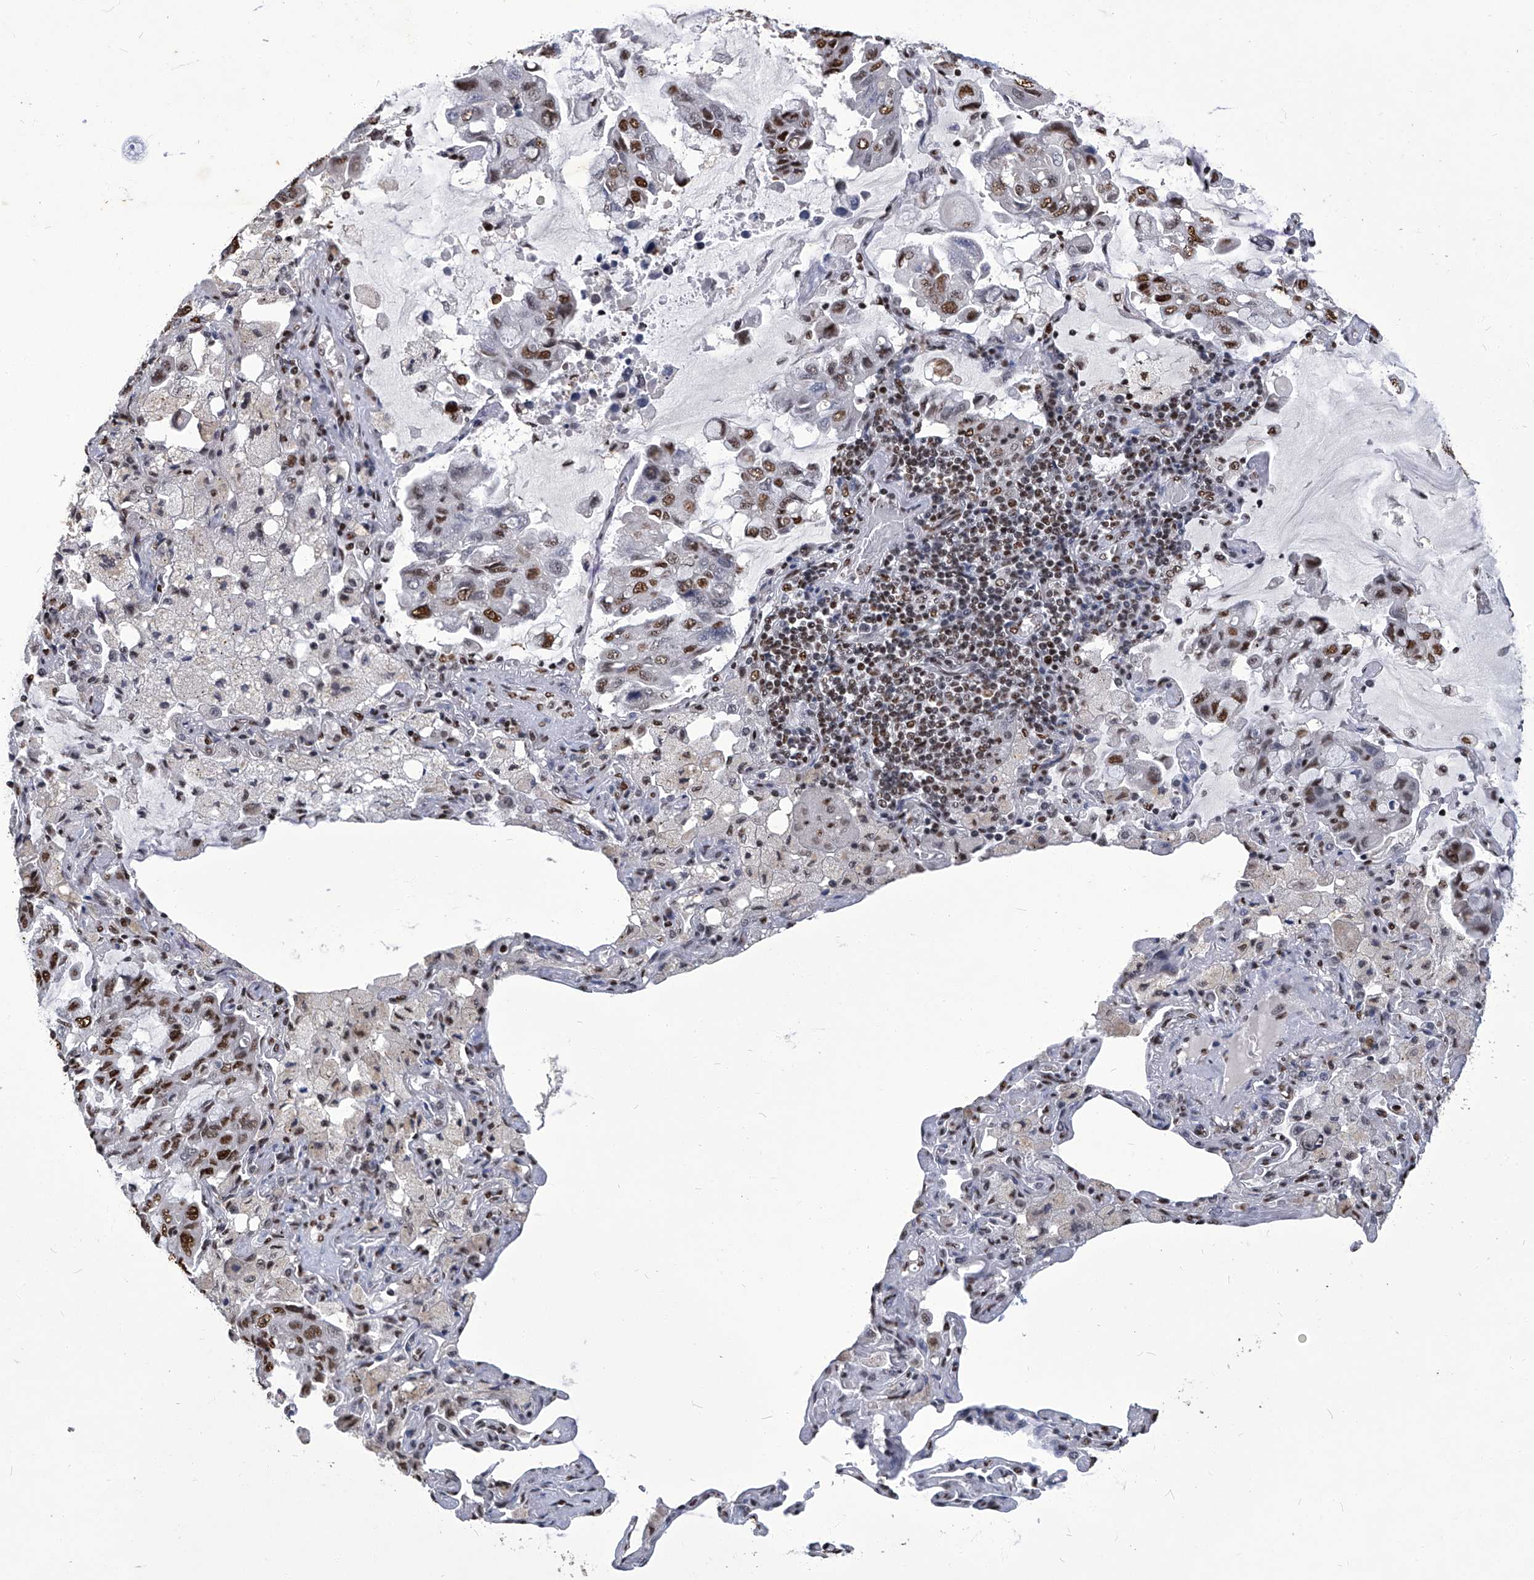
{"staining": {"intensity": "moderate", "quantity": ">75%", "location": "nuclear"}, "tissue": "lung cancer", "cell_type": "Tumor cells", "image_type": "cancer", "snomed": [{"axis": "morphology", "description": "Adenocarcinoma, NOS"}, {"axis": "topography", "description": "Lung"}], "caption": "IHC staining of lung cancer, which shows medium levels of moderate nuclear staining in approximately >75% of tumor cells indicating moderate nuclear protein staining. The staining was performed using DAB (3,3'-diaminobenzidine) (brown) for protein detection and nuclei were counterstained in hematoxylin (blue).", "gene": "HBP1", "patient": {"sex": "male", "age": 64}}